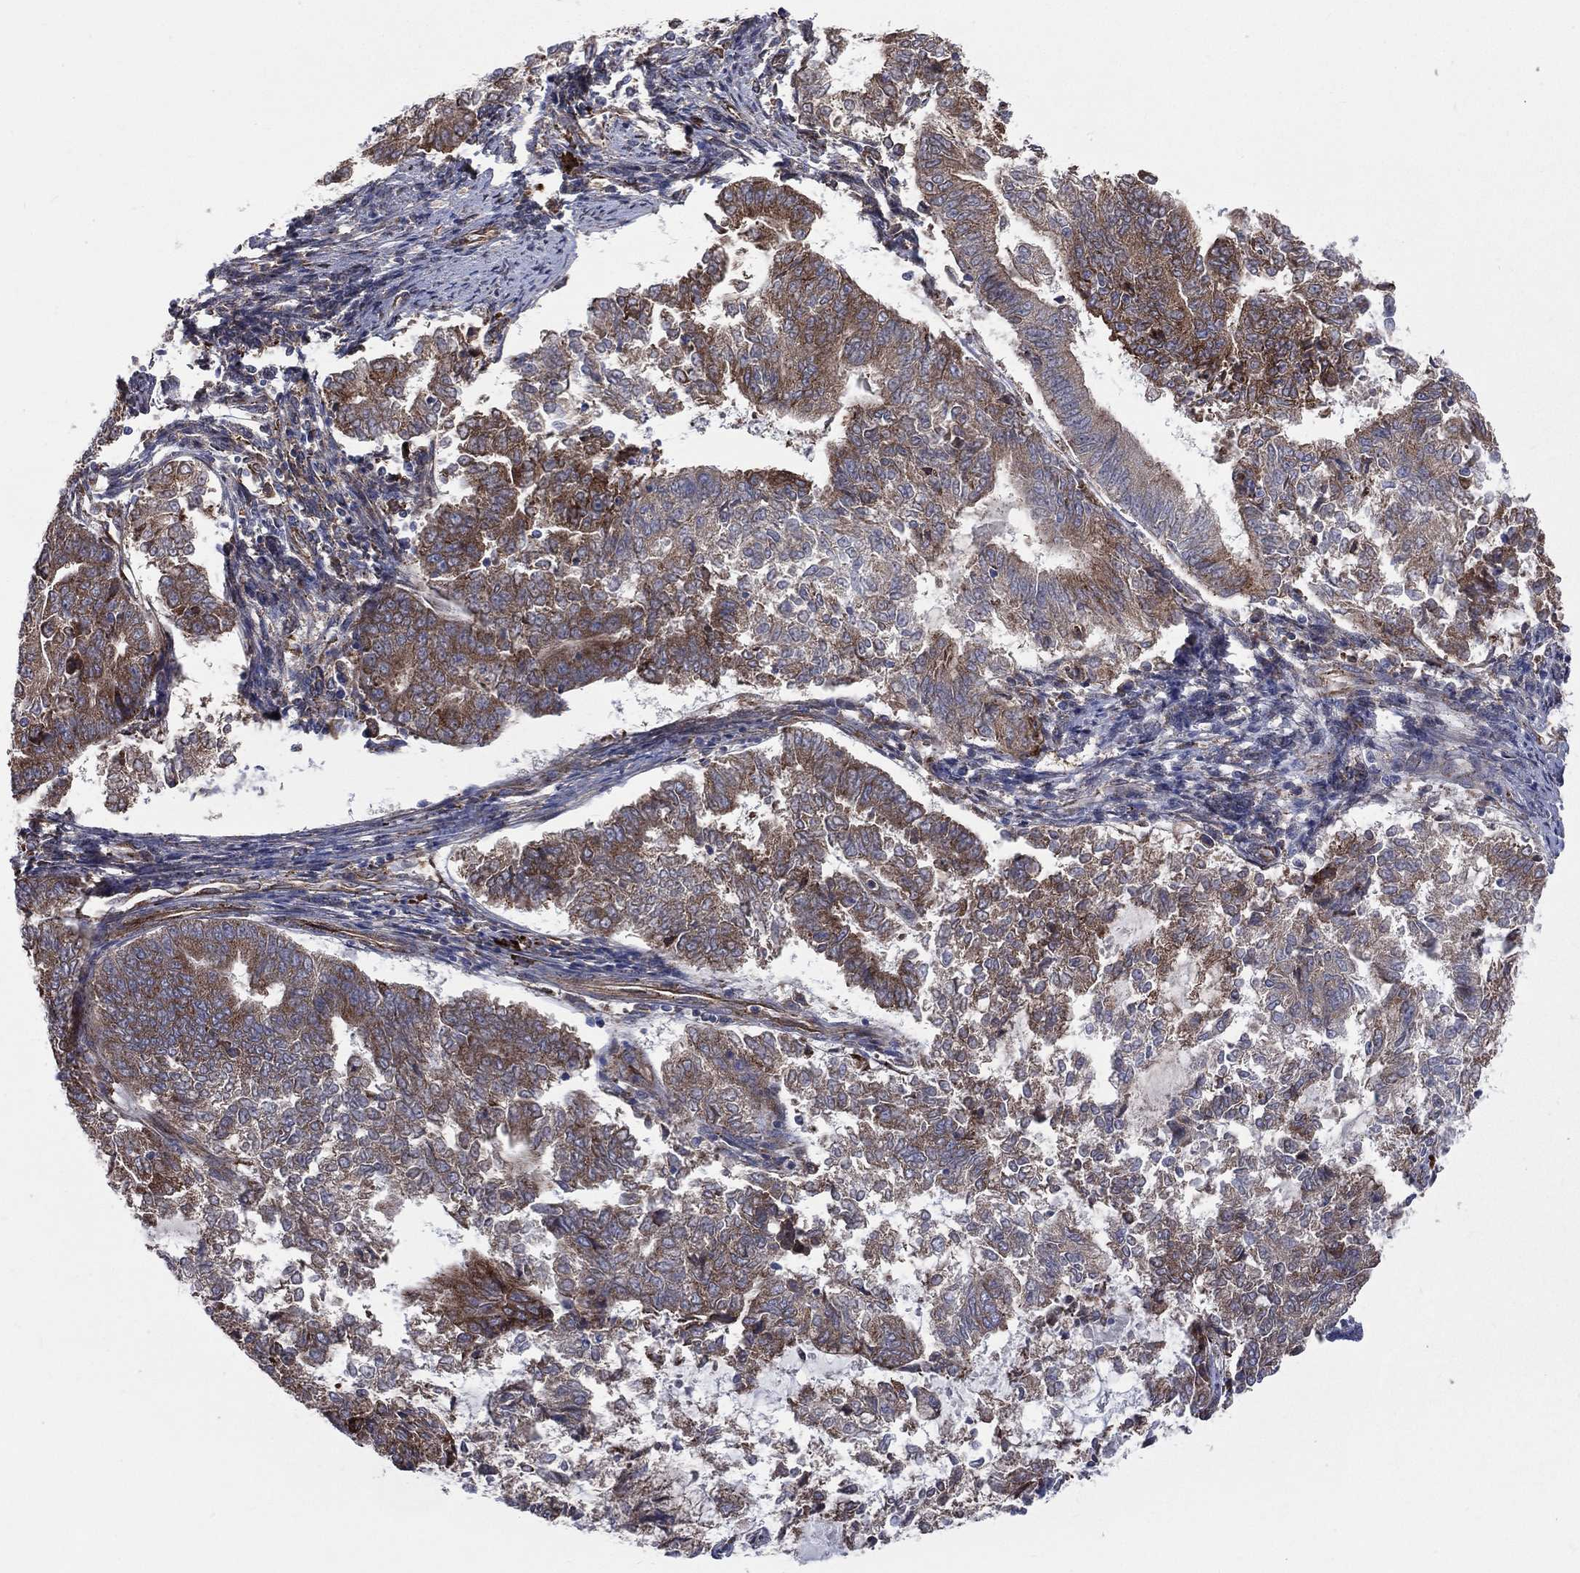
{"staining": {"intensity": "strong", "quantity": ">75%", "location": "cytoplasmic/membranous"}, "tissue": "endometrial cancer", "cell_type": "Tumor cells", "image_type": "cancer", "snomed": [{"axis": "morphology", "description": "Adenocarcinoma, NOS"}, {"axis": "topography", "description": "Endometrium"}], "caption": "DAB immunohistochemical staining of endometrial cancer shows strong cytoplasmic/membranous protein expression in approximately >75% of tumor cells.", "gene": "CCDC159", "patient": {"sex": "female", "age": 65}}